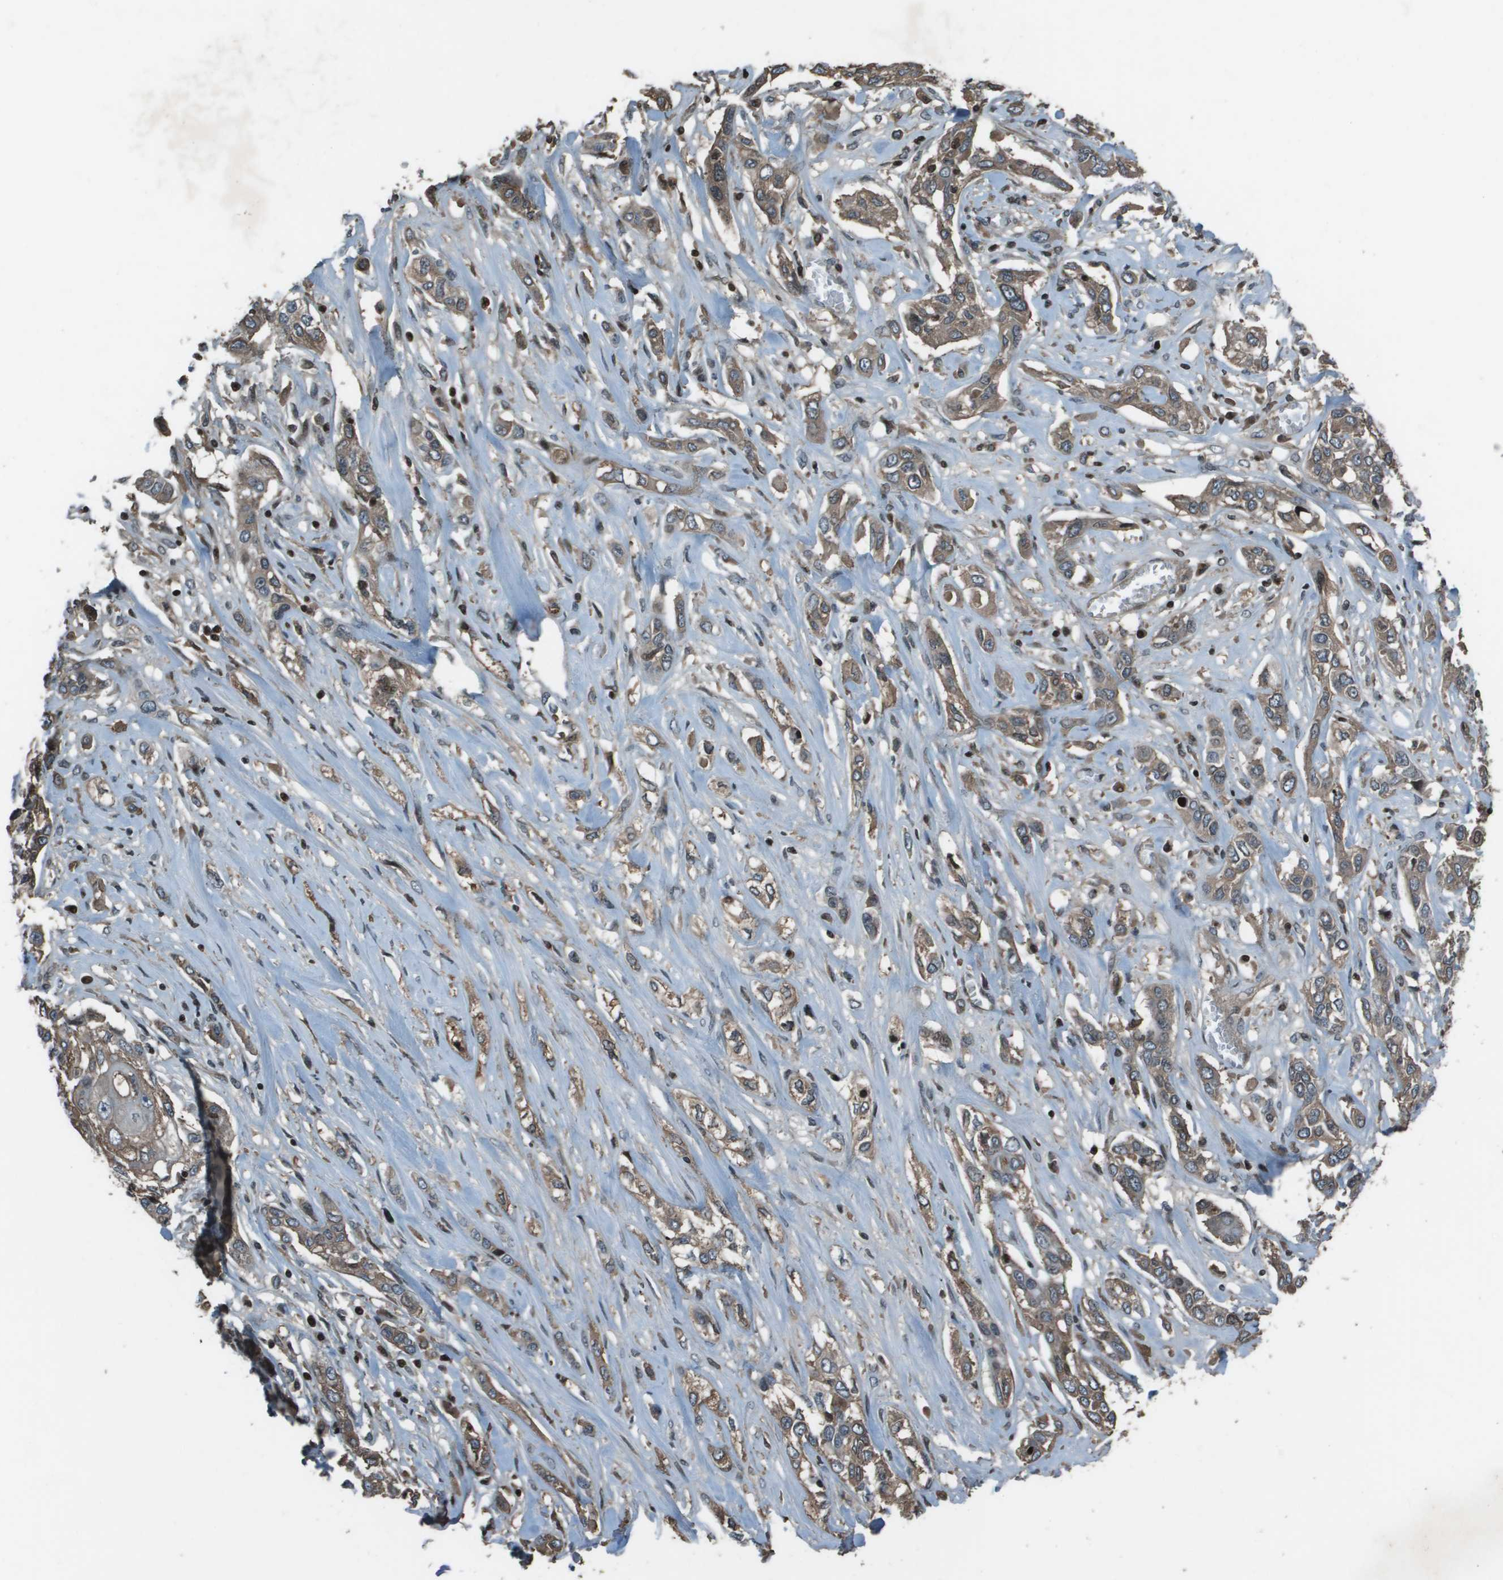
{"staining": {"intensity": "moderate", "quantity": "25%-75%", "location": "cytoplasmic/membranous"}, "tissue": "lung cancer", "cell_type": "Tumor cells", "image_type": "cancer", "snomed": [{"axis": "morphology", "description": "Squamous cell carcinoma, NOS"}, {"axis": "topography", "description": "Lung"}], "caption": "Human lung cancer stained with a protein marker demonstrates moderate staining in tumor cells.", "gene": "CXCL12", "patient": {"sex": "male", "age": 71}}